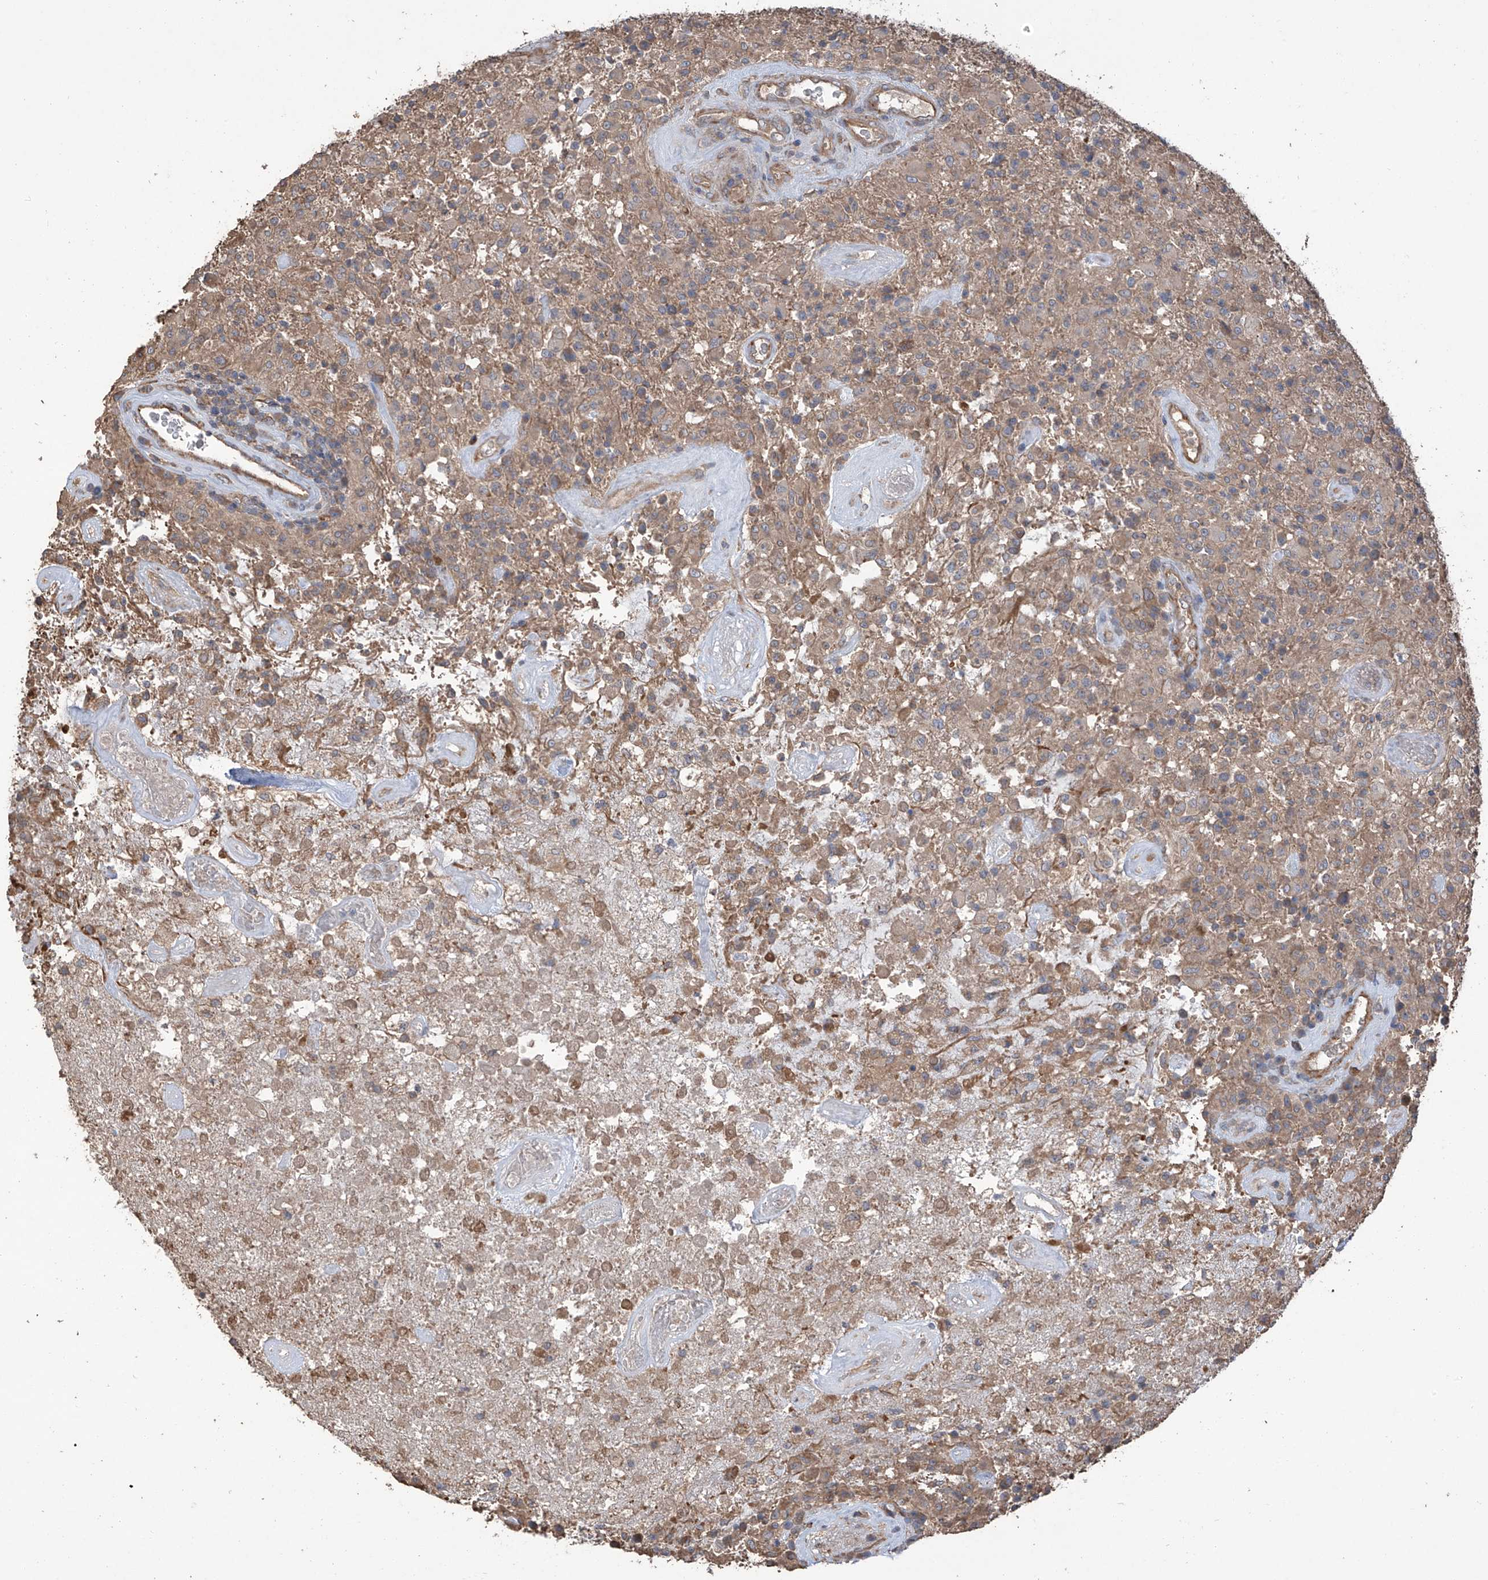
{"staining": {"intensity": "moderate", "quantity": "25%-75%", "location": "cytoplasmic/membranous"}, "tissue": "glioma", "cell_type": "Tumor cells", "image_type": "cancer", "snomed": [{"axis": "morphology", "description": "Glioma, malignant, High grade"}, {"axis": "topography", "description": "Brain"}], "caption": "Moderate cytoplasmic/membranous staining is identified in about 25%-75% of tumor cells in malignant high-grade glioma.", "gene": "AGBL5", "patient": {"sex": "female", "age": 57}}